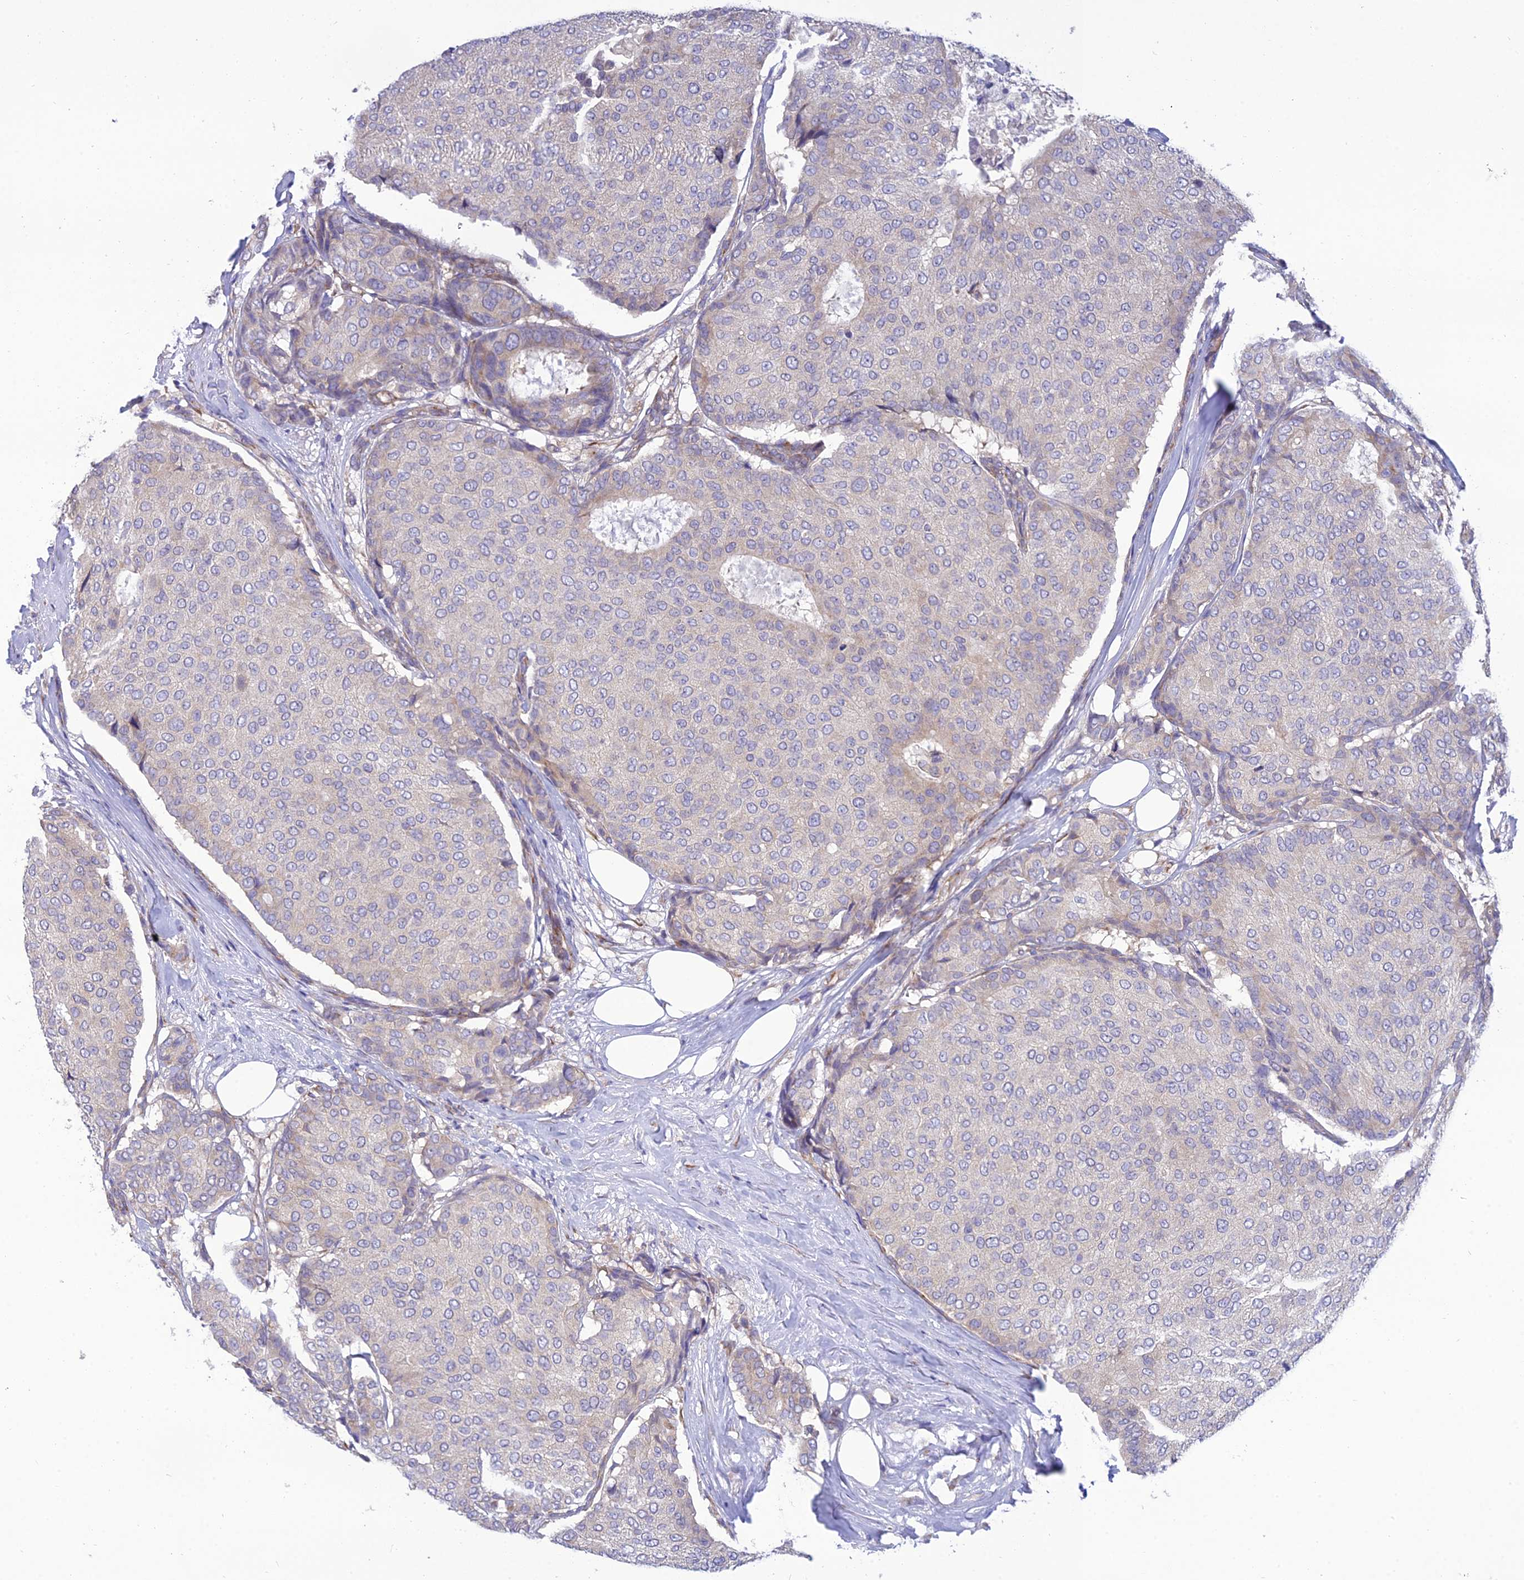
{"staining": {"intensity": "weak", "quantity": "<25%", "location": "cytoplasmic/membranous"}, "tissue": "breast cancer", "cell_type": "Tumor cells", "image_type": "cancer", "snomed": [{"axis": "morphology", "description": "Duct carcinoma"}, {"axis": "topography", "description": "Breast"}], "caption": "DAB (3,3'-diaminobenzidine) immunohistochemical staining of intraductal carcinoma (breast) reveals no significant staining in tumor cells.", "gene": "CLCN7", "patient": {"sex": "female", "age": 75}}